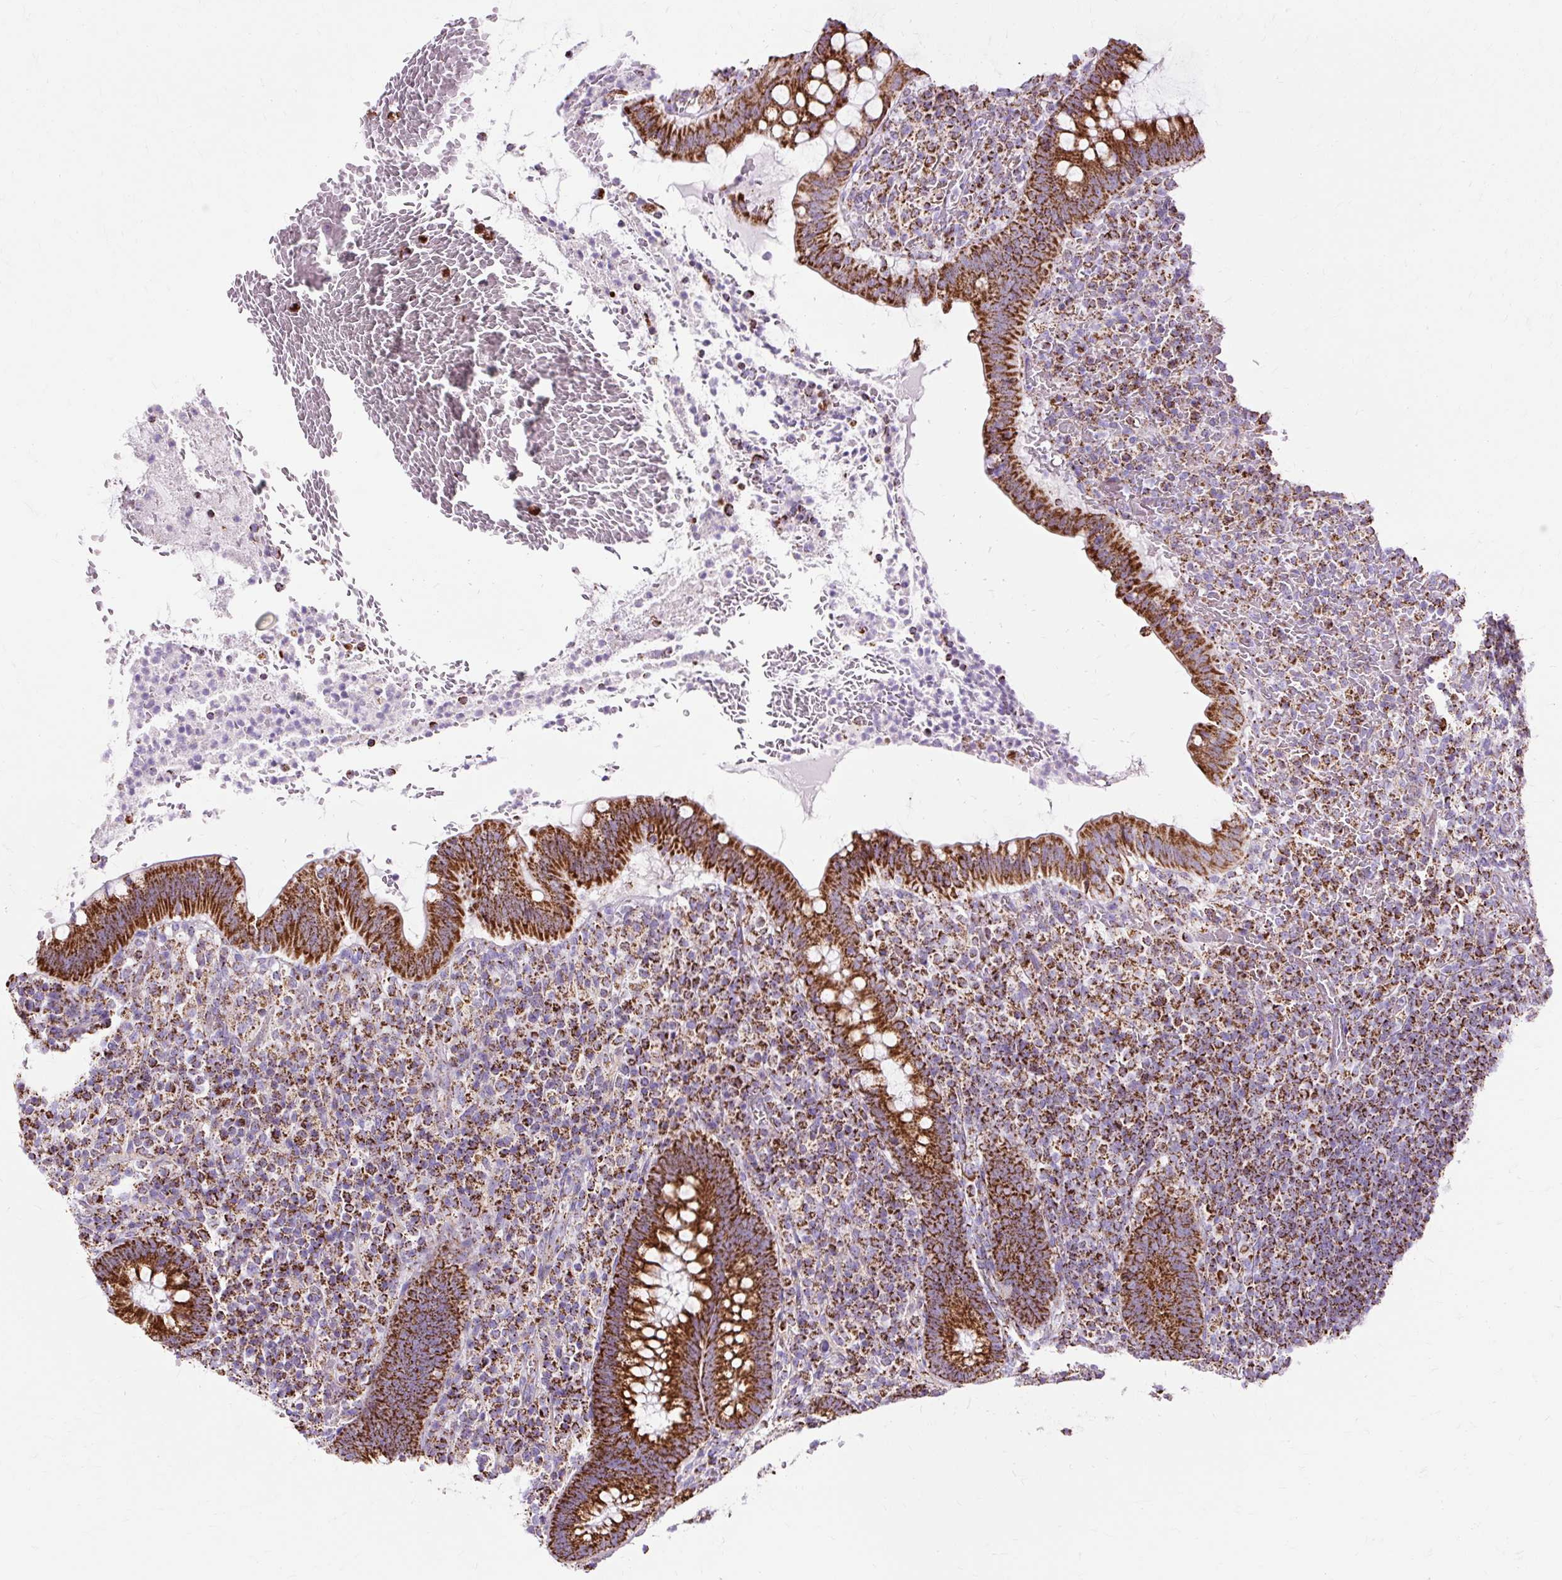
{"staining": {"intensity": "strong", "quantity": ">75%", "location": "cytoplasmic/membranous"}, "tissue": "appendix", "cell_type": "Glandular cells", "image_type": "normal", "snomed": [{"axis": "morphology", "description": "Normal tissue, NOS"}, {"axis": "topography", "description": "Appendix"}], "caption": "IHC micrograph of benign human appendix stained for a protein (brown), which reveals high levels of strong cytoplasmic/membranous expression in about >75% of glandular cells.", "gene": "DLAT", "patient": {"sex": "female", "age": 43}}